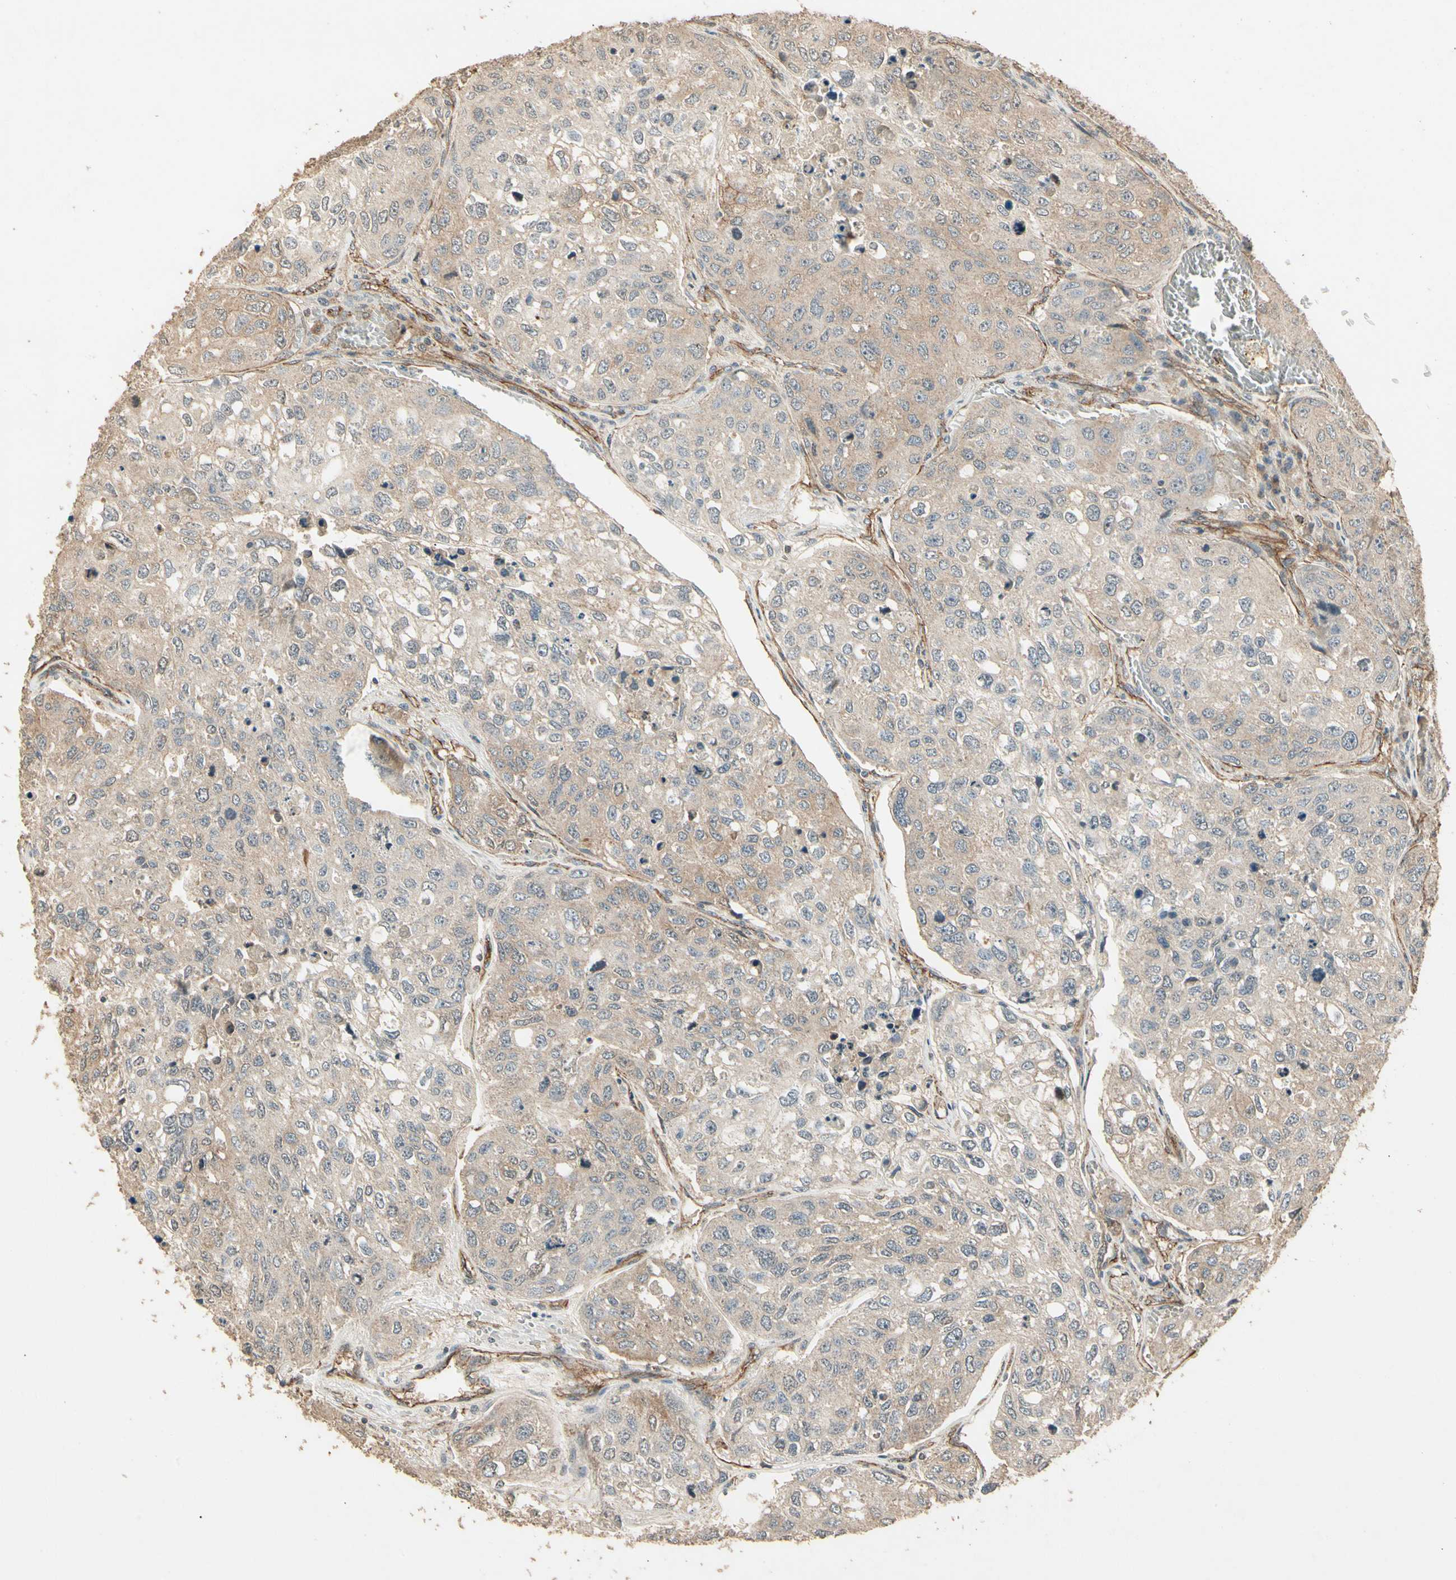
{"staining": {"intensity": "weak", "quantity": ">75%", "location": "cytoplasmic/membranous"}, "tissue": "urothelial cancer", "cell_type": "Tumor cells", "image_type": "cancer", "snomed": [{"axis": "morphology", "description": "Urothelial carcinoma, High grade"}, {"axis": "topography", "description": "Lymph node"}, {"axis": "topography", "description": "Urinary bladder"}], "caption": "Human high-grade urothelial carcinoma stained with a protein marker displays weak staining in tumor cells.", "gene": "RNF180", "patient": {"sex": "male", "age": 51}}